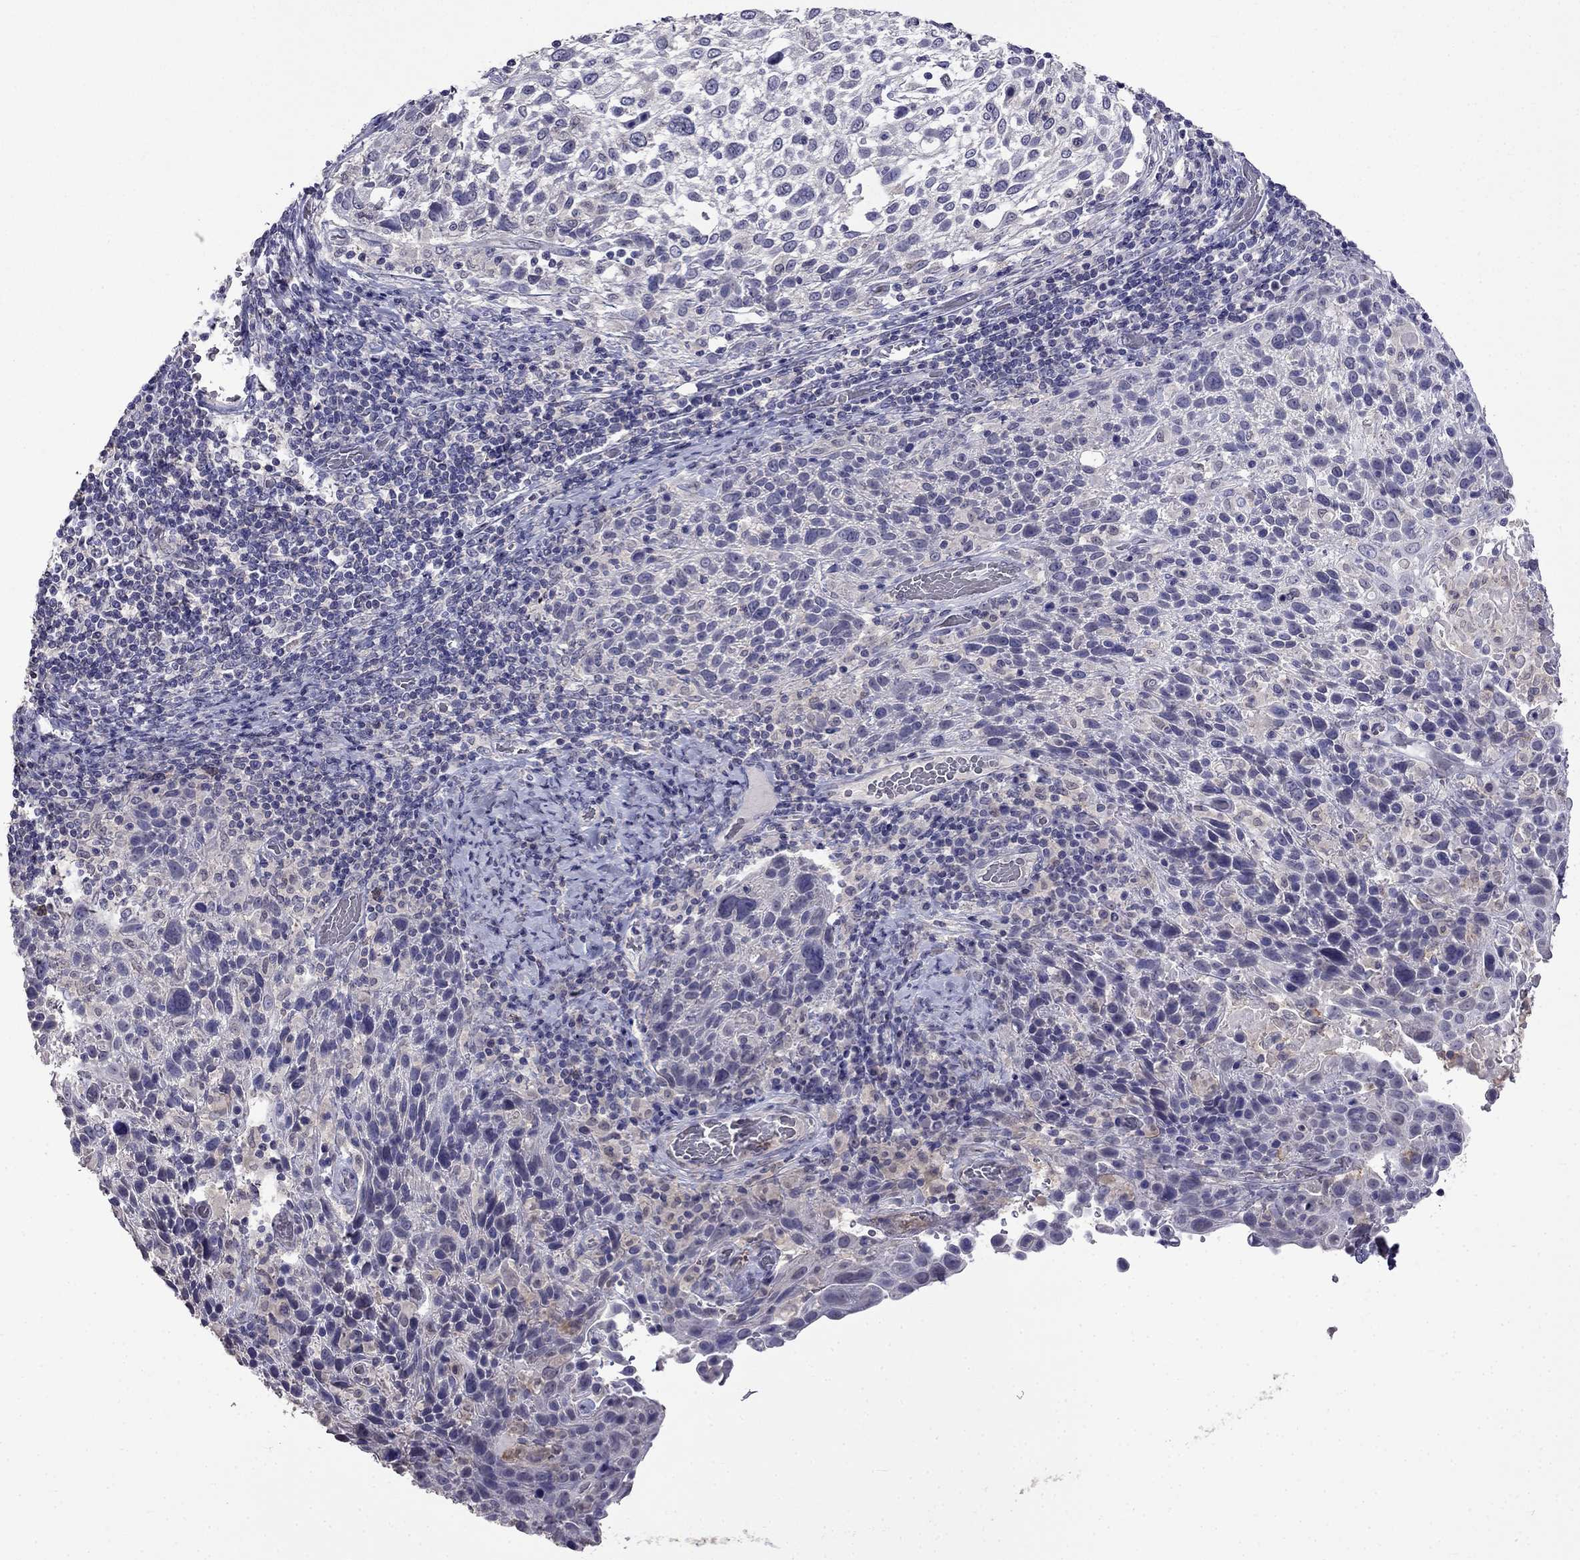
{"staining": {"intensity": "negative", "quantity": "none", "location": "none"}, "tissue": "cervical cancer", "cell_type": "Tumor cells", "image_type": "cancer", "snomed": [{"axis": "morphology", "description": "Squamous cell carcinoma, NOS"}, {"axis": "topography", "description": "Cervix"}], "caption": "Tumor cells show no significant positivity in cervical cancer.", "gene": "AQP9", "patient": {"sex": "female", "age": 61}}